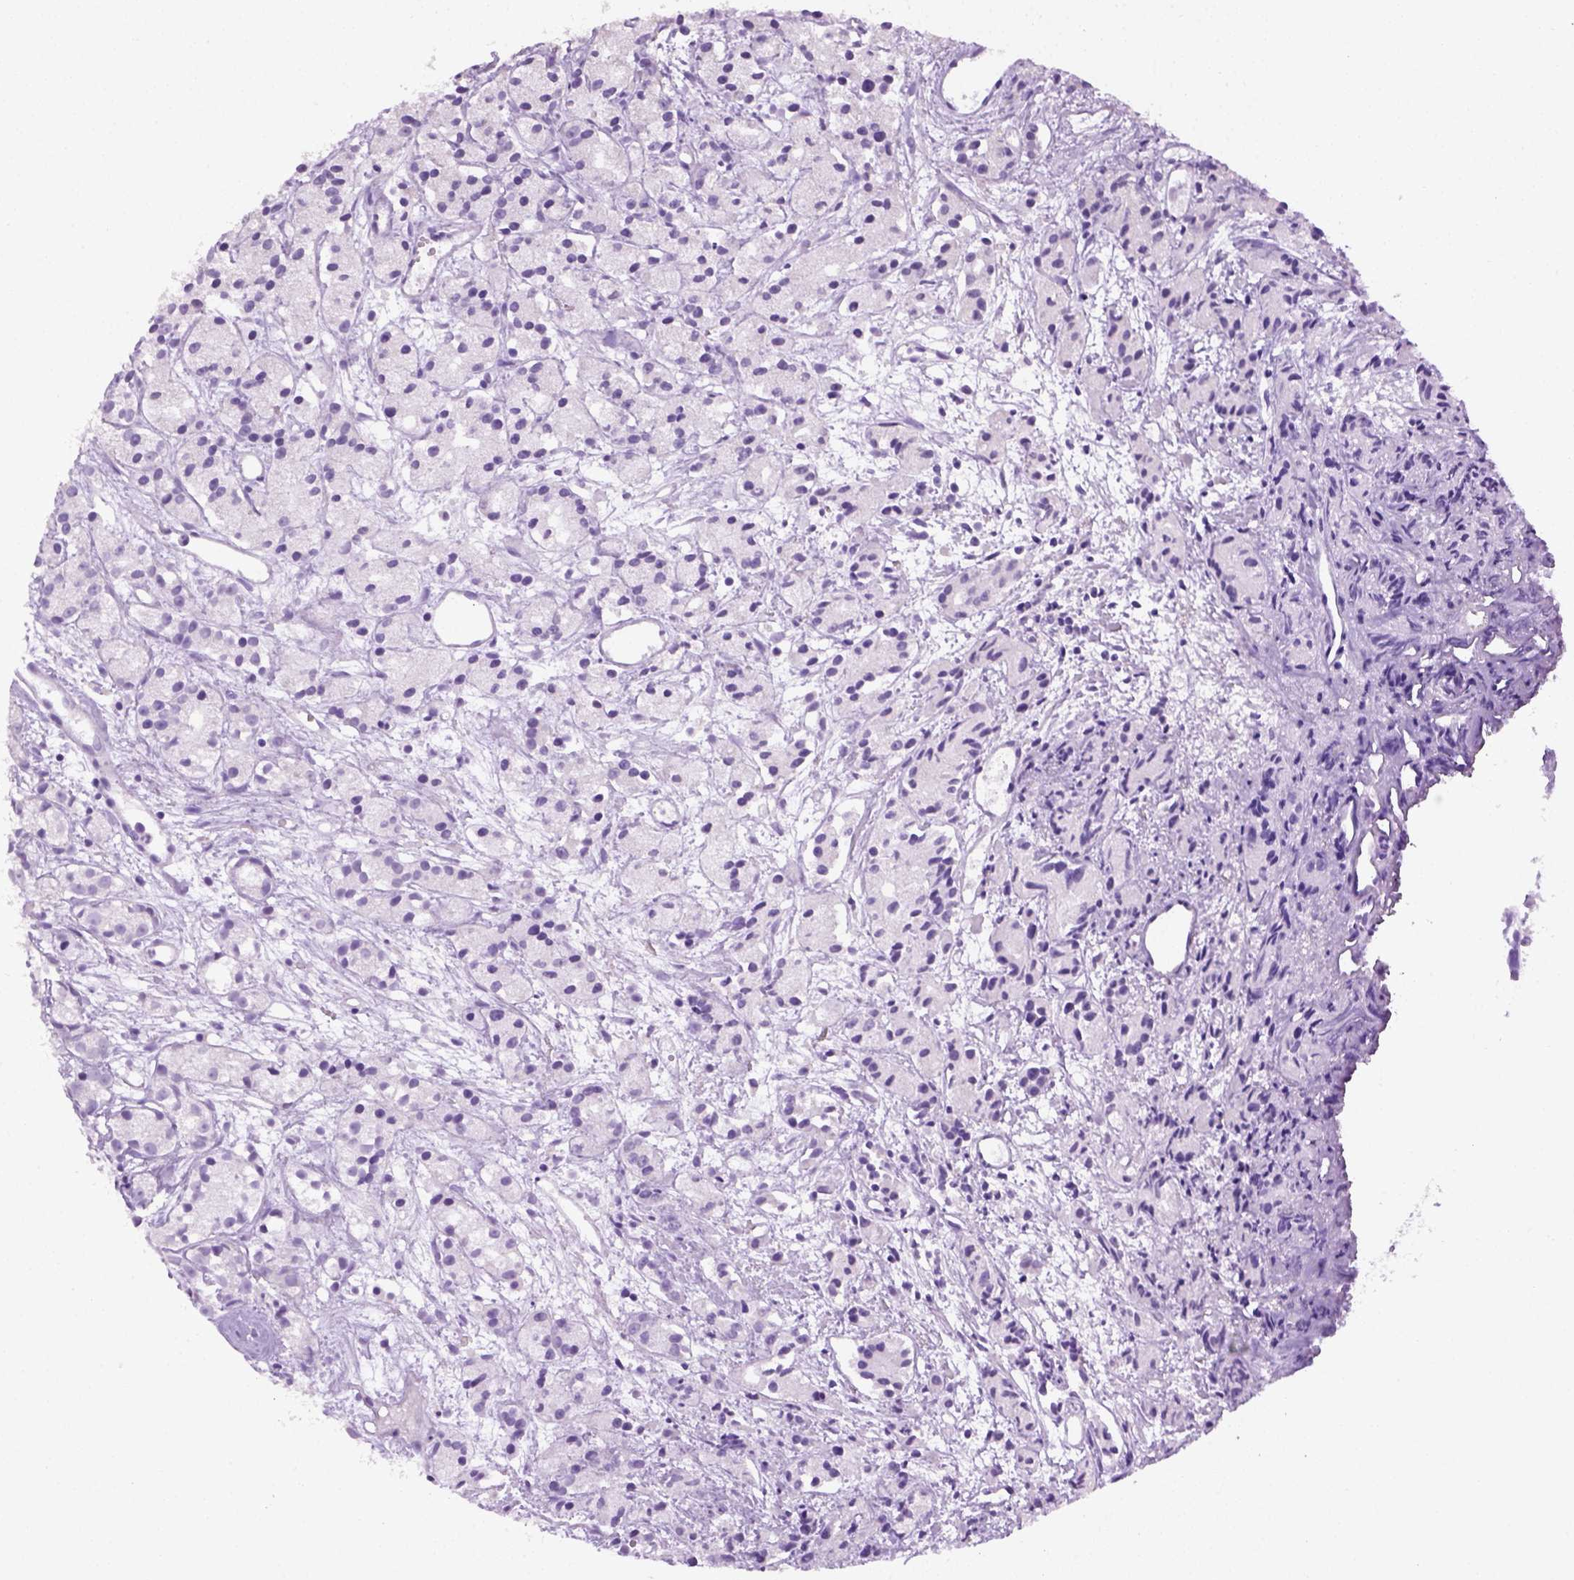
{"staining": {"intensity": "negative", "quantity": "none", "location": "none"}, "tissue": "prostate cancer", "cell_type": "Tumor cells", "image_type": "cancer", "snomed": [{"axis": "morphology", "description": "Adenocarcinoma, Medium grade"}, {"axis": "topography", "description": "Prostate"}], "caption": "IHC of human adenocarcinoma (medium-grade) (prostate) exhibits no staining in tumor cells.", "gene": "CYP24A1", "patient": {"sex": "male", "age": 74}}